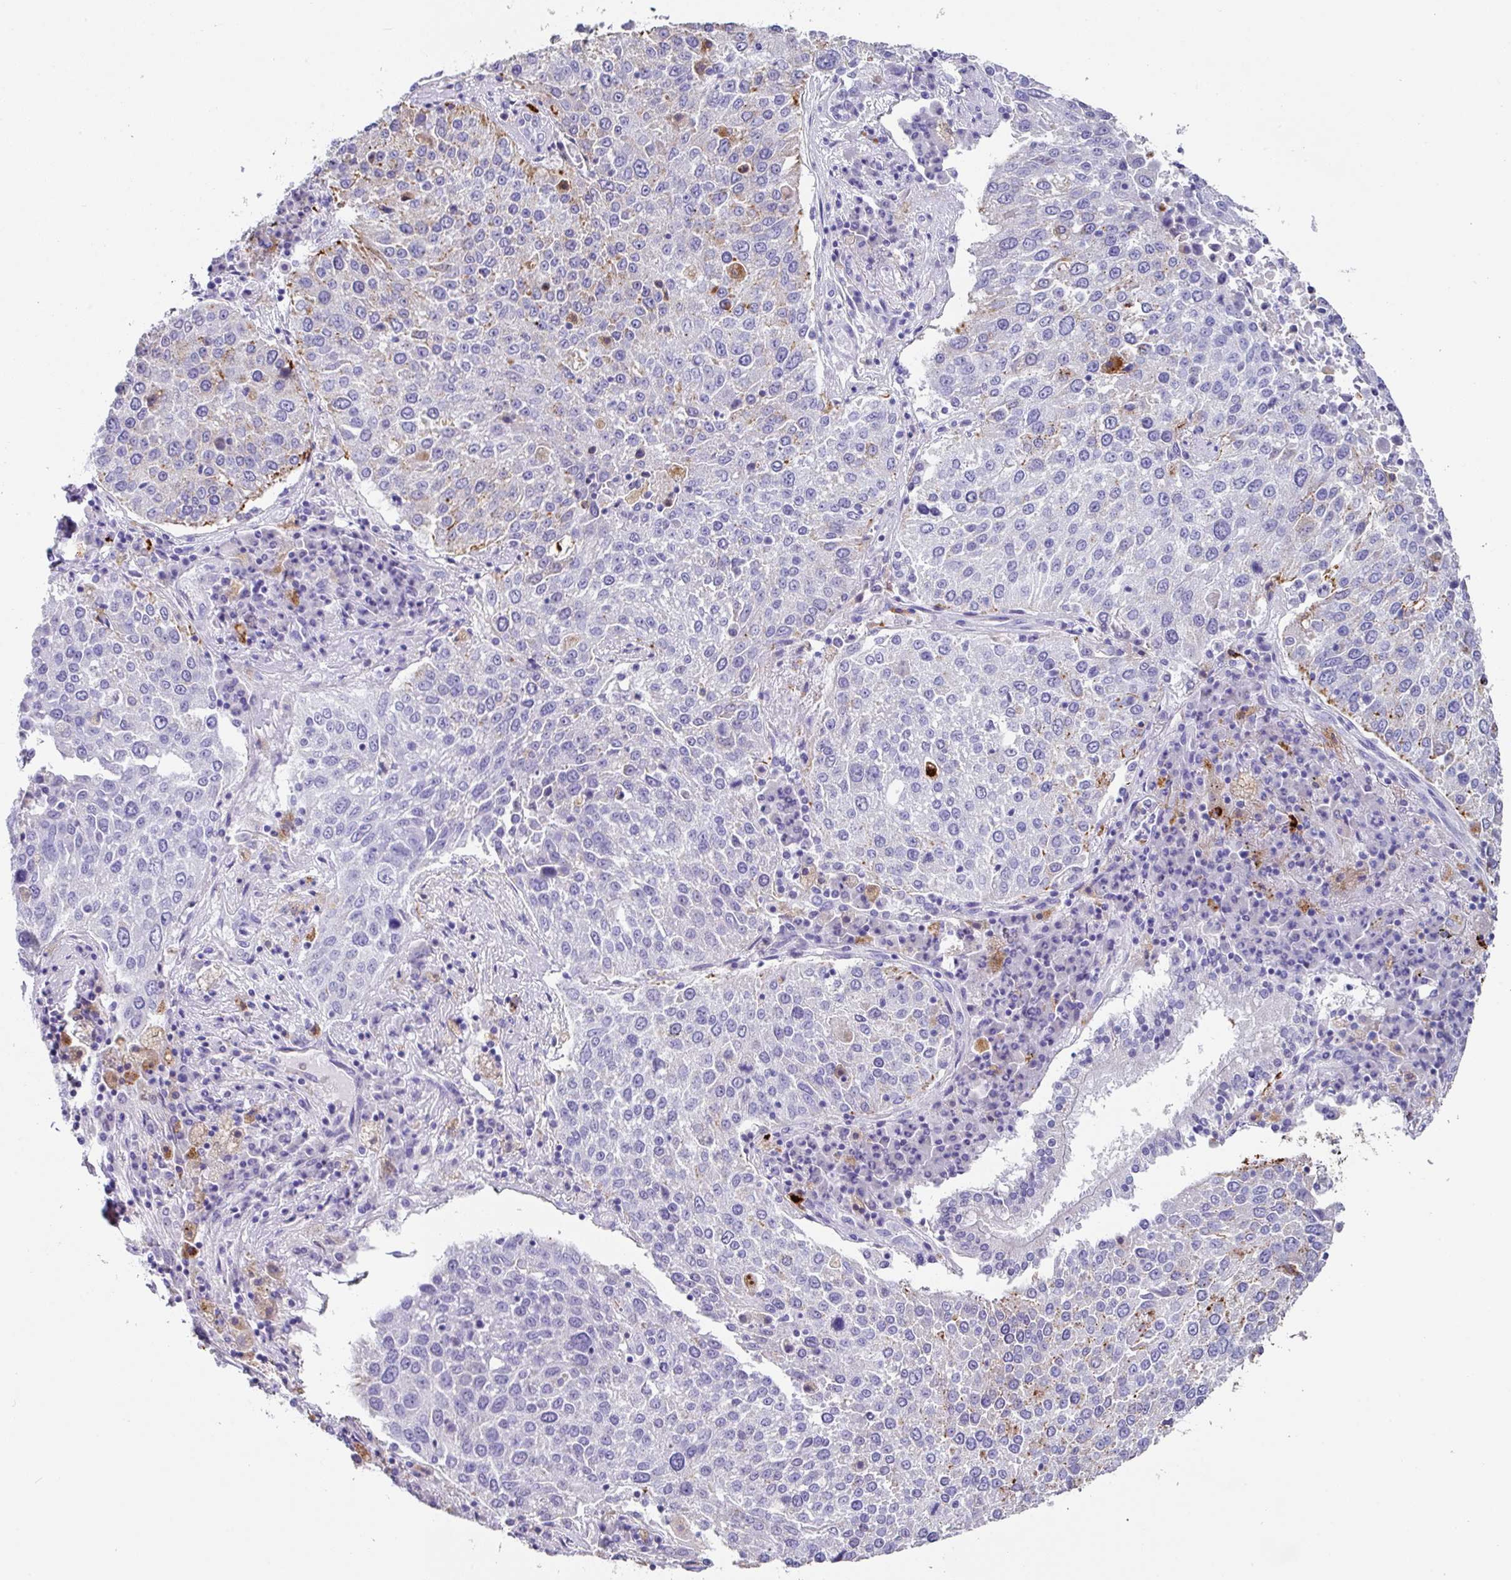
{"staining": {"intensity": "negative", "quantity": "none", "location": "none"}, "tissue": "lung cancer", "cell_type": "Tumor cells", "image_type": "cancer", "snomed": [{"axis": "morphology", "description": "Squamous cell carcinoma, NOS"}, {"axis": "topography", "description": "Lung"}], "caption": "The photomicrograph reveals no significant expression in tumor cells of squamous cell carcinoma (lung).", "gene": "CPVL", "patient": {"sex": "male", "age": 65}}